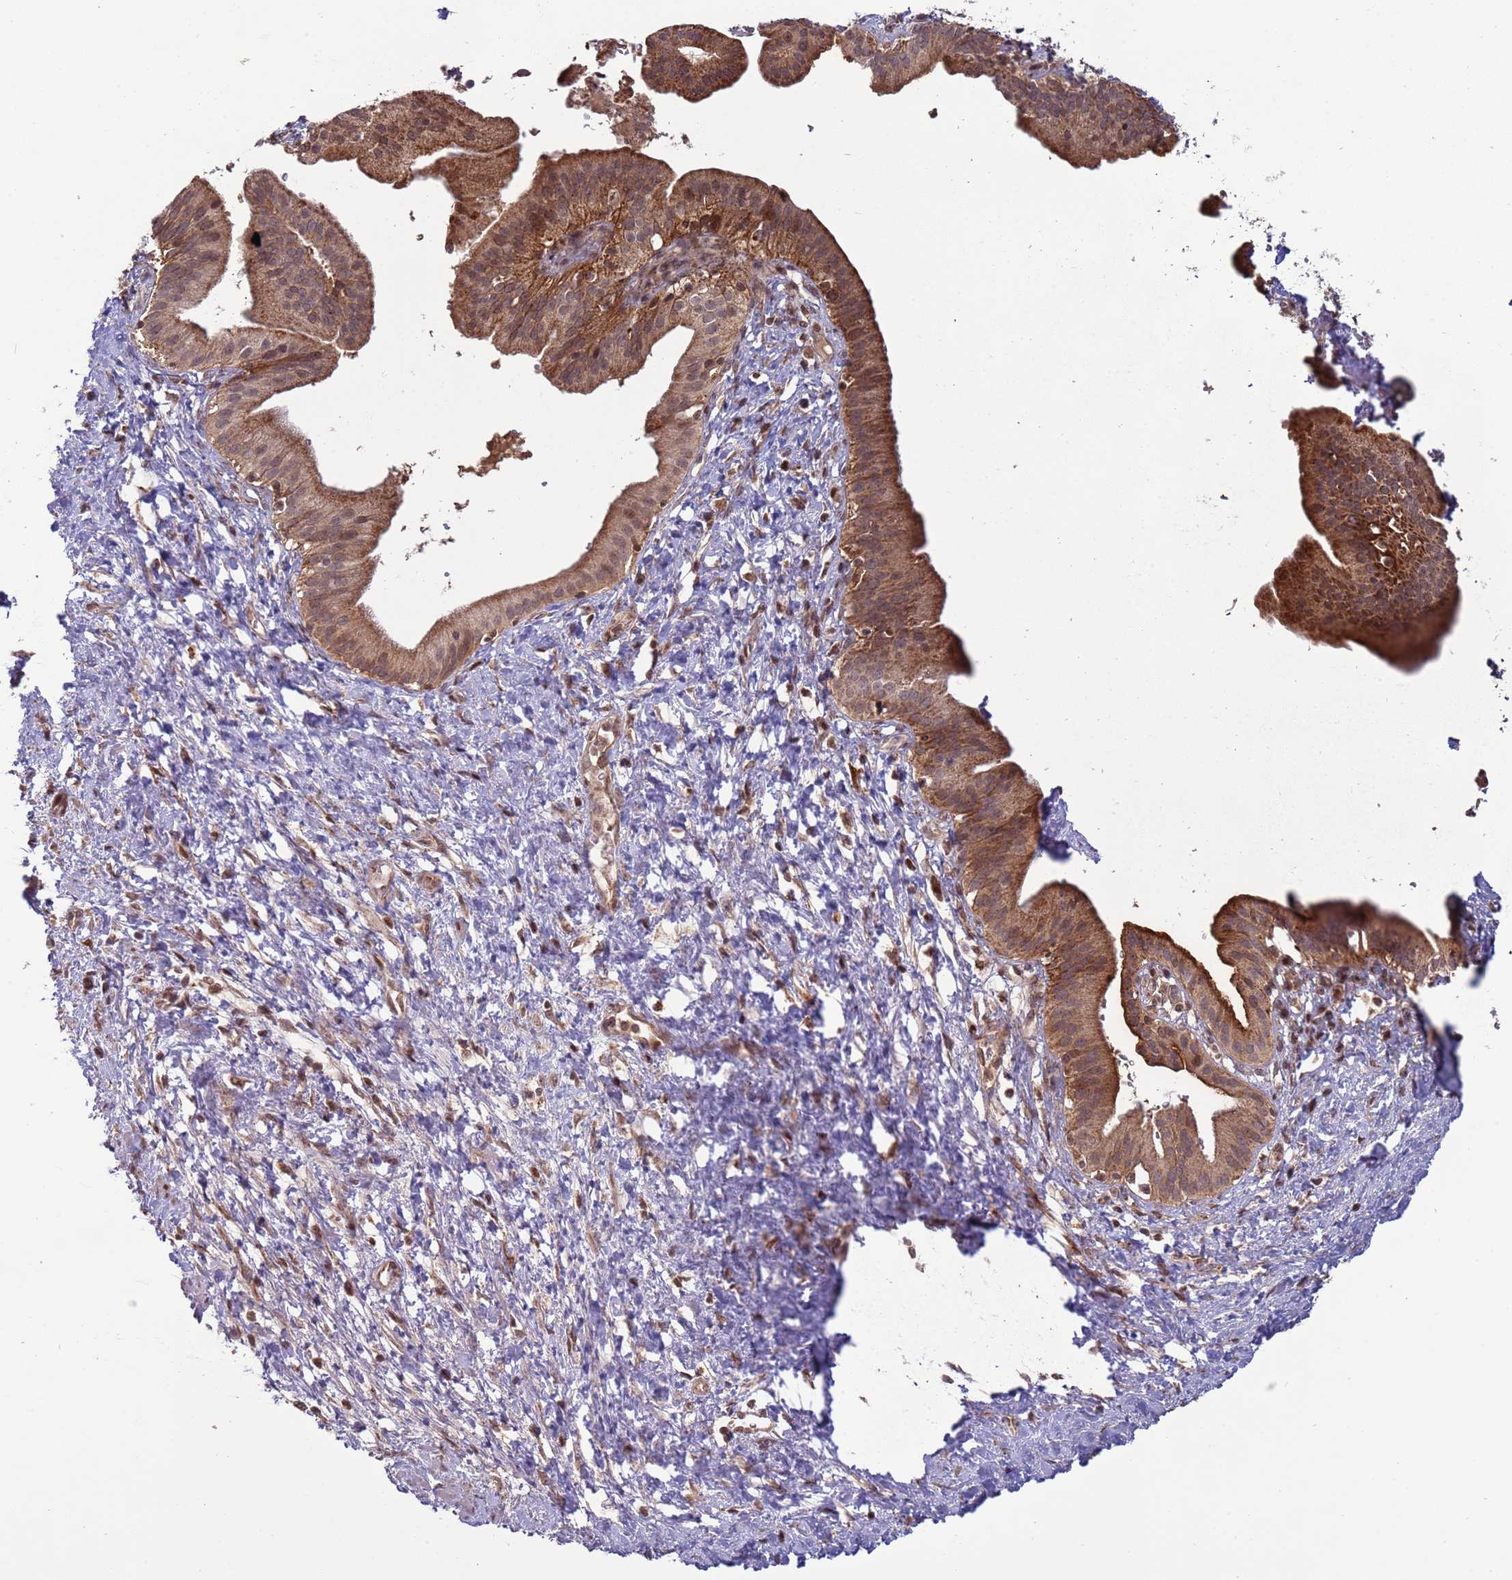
{"staining": {"intensity": "moderate", "quantity": ">75%", "location": "cytoplasmic/membranous,nuclear"}, "tissue": "pancreatic cancer", "cell_type": "Tumor cells", "image_type": "cancer", "snomed": [{"axis": "morphology", "description": "Adenocarcinoma, NOS"}, {"axis": "topography", "description": "Pancreas"}], "caption": "This is an image of IHC staining of pancreatic cancer, which shows moderate expression in the cytoplasmic/membranous and nuclear of tumor cells.", "gene": "RCOR2", "patient": {"sex": "male", "age": 68}}